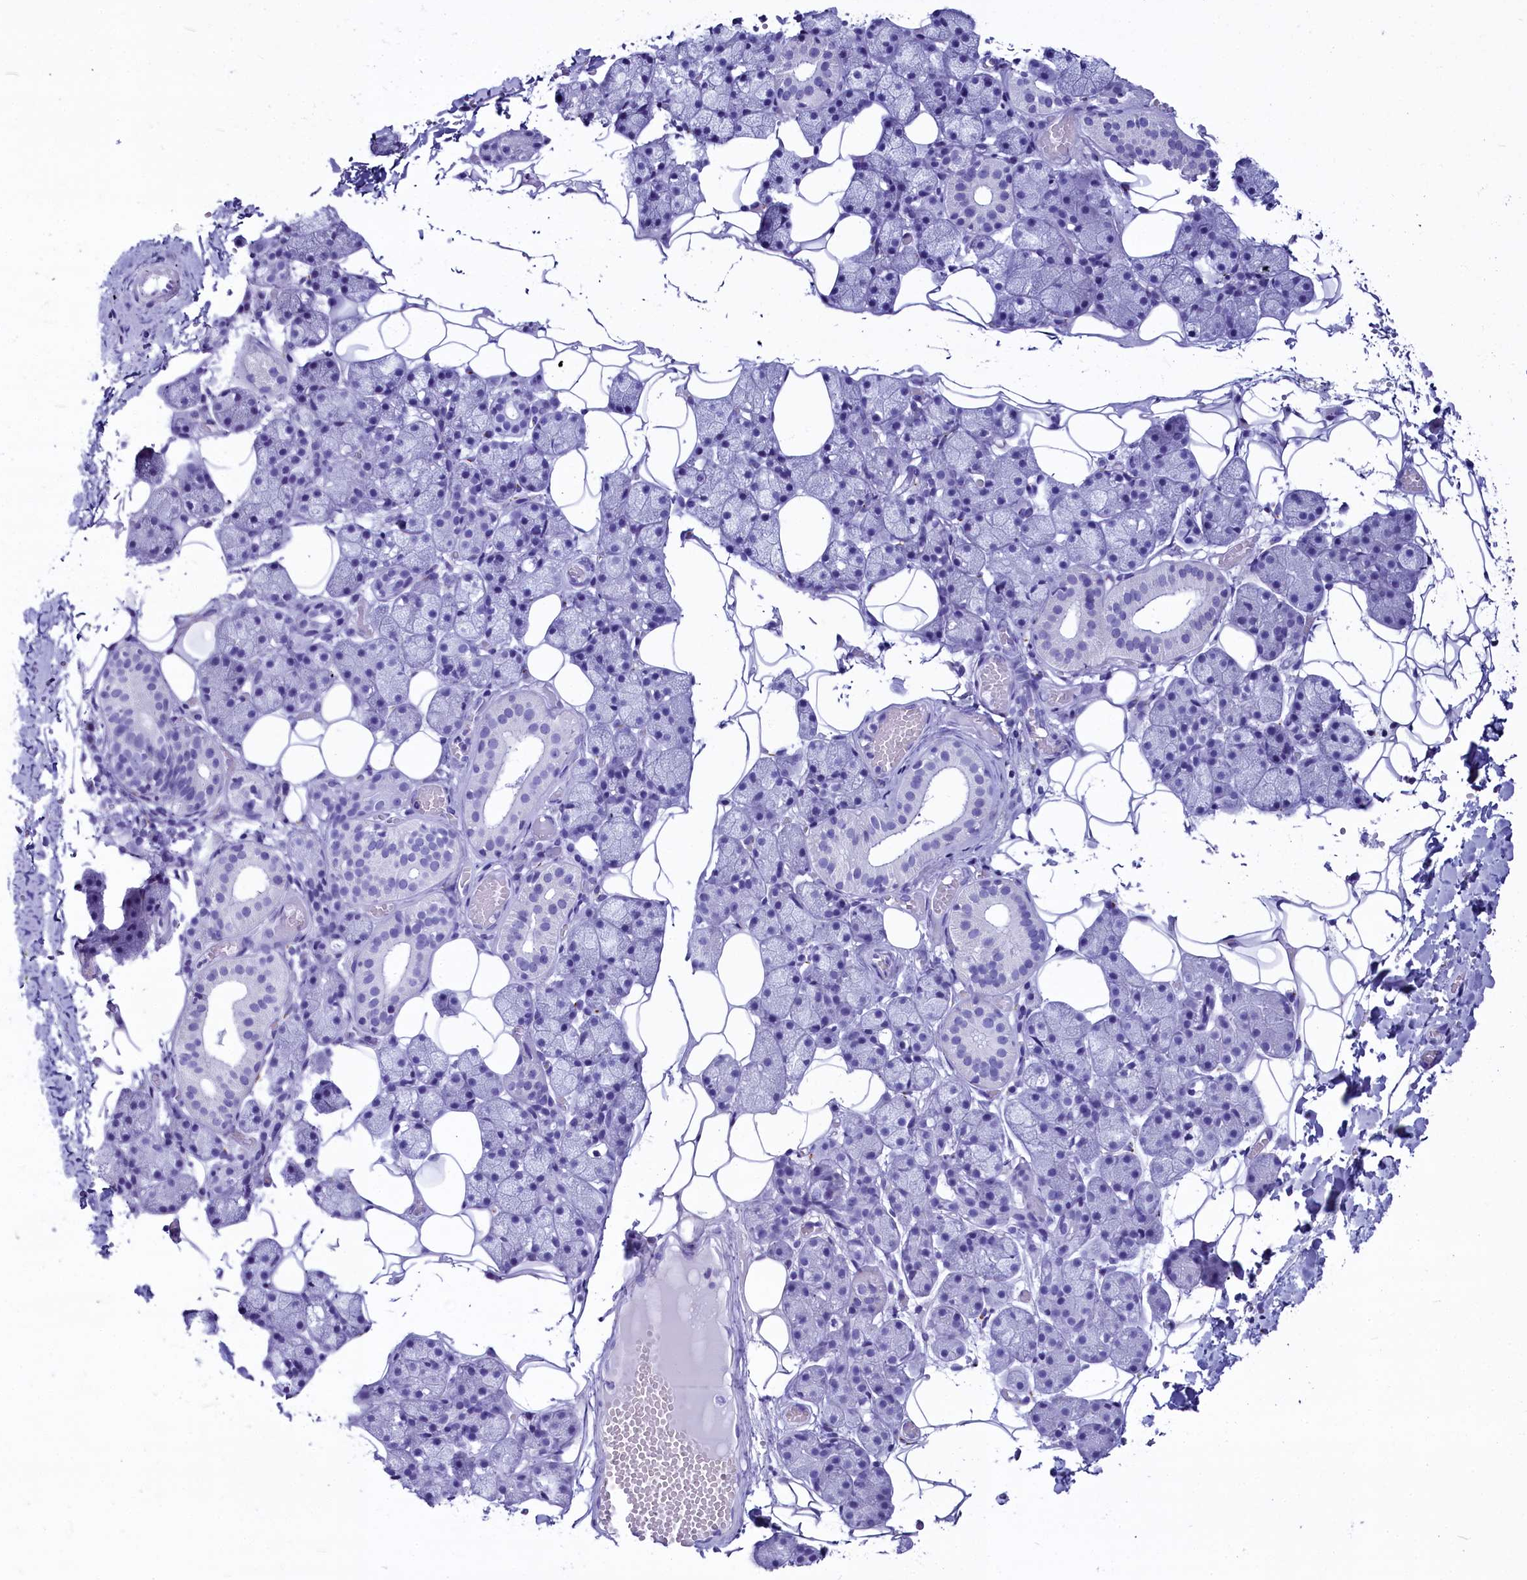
{"staining": {"intensity": "negative", "quantity": "none", "location": "none"}, "tissue": "salivary gland", "cell_type": "Glandular cells", "image_type": "normal", "snomed": [{"axis": "morphology", "description": "Normal tissue, NOS"}, {"axis": "topography", "description": "Salivary gland"}], "caption": "A micrograph of human salivary gland is negative for staining in glandular cells. (Brightfield microscopy of DAB immunohistochemistry (IHC) at high magnification).", "gene": "AP3B2", "patient": {"sex": "female", "age": 33}}